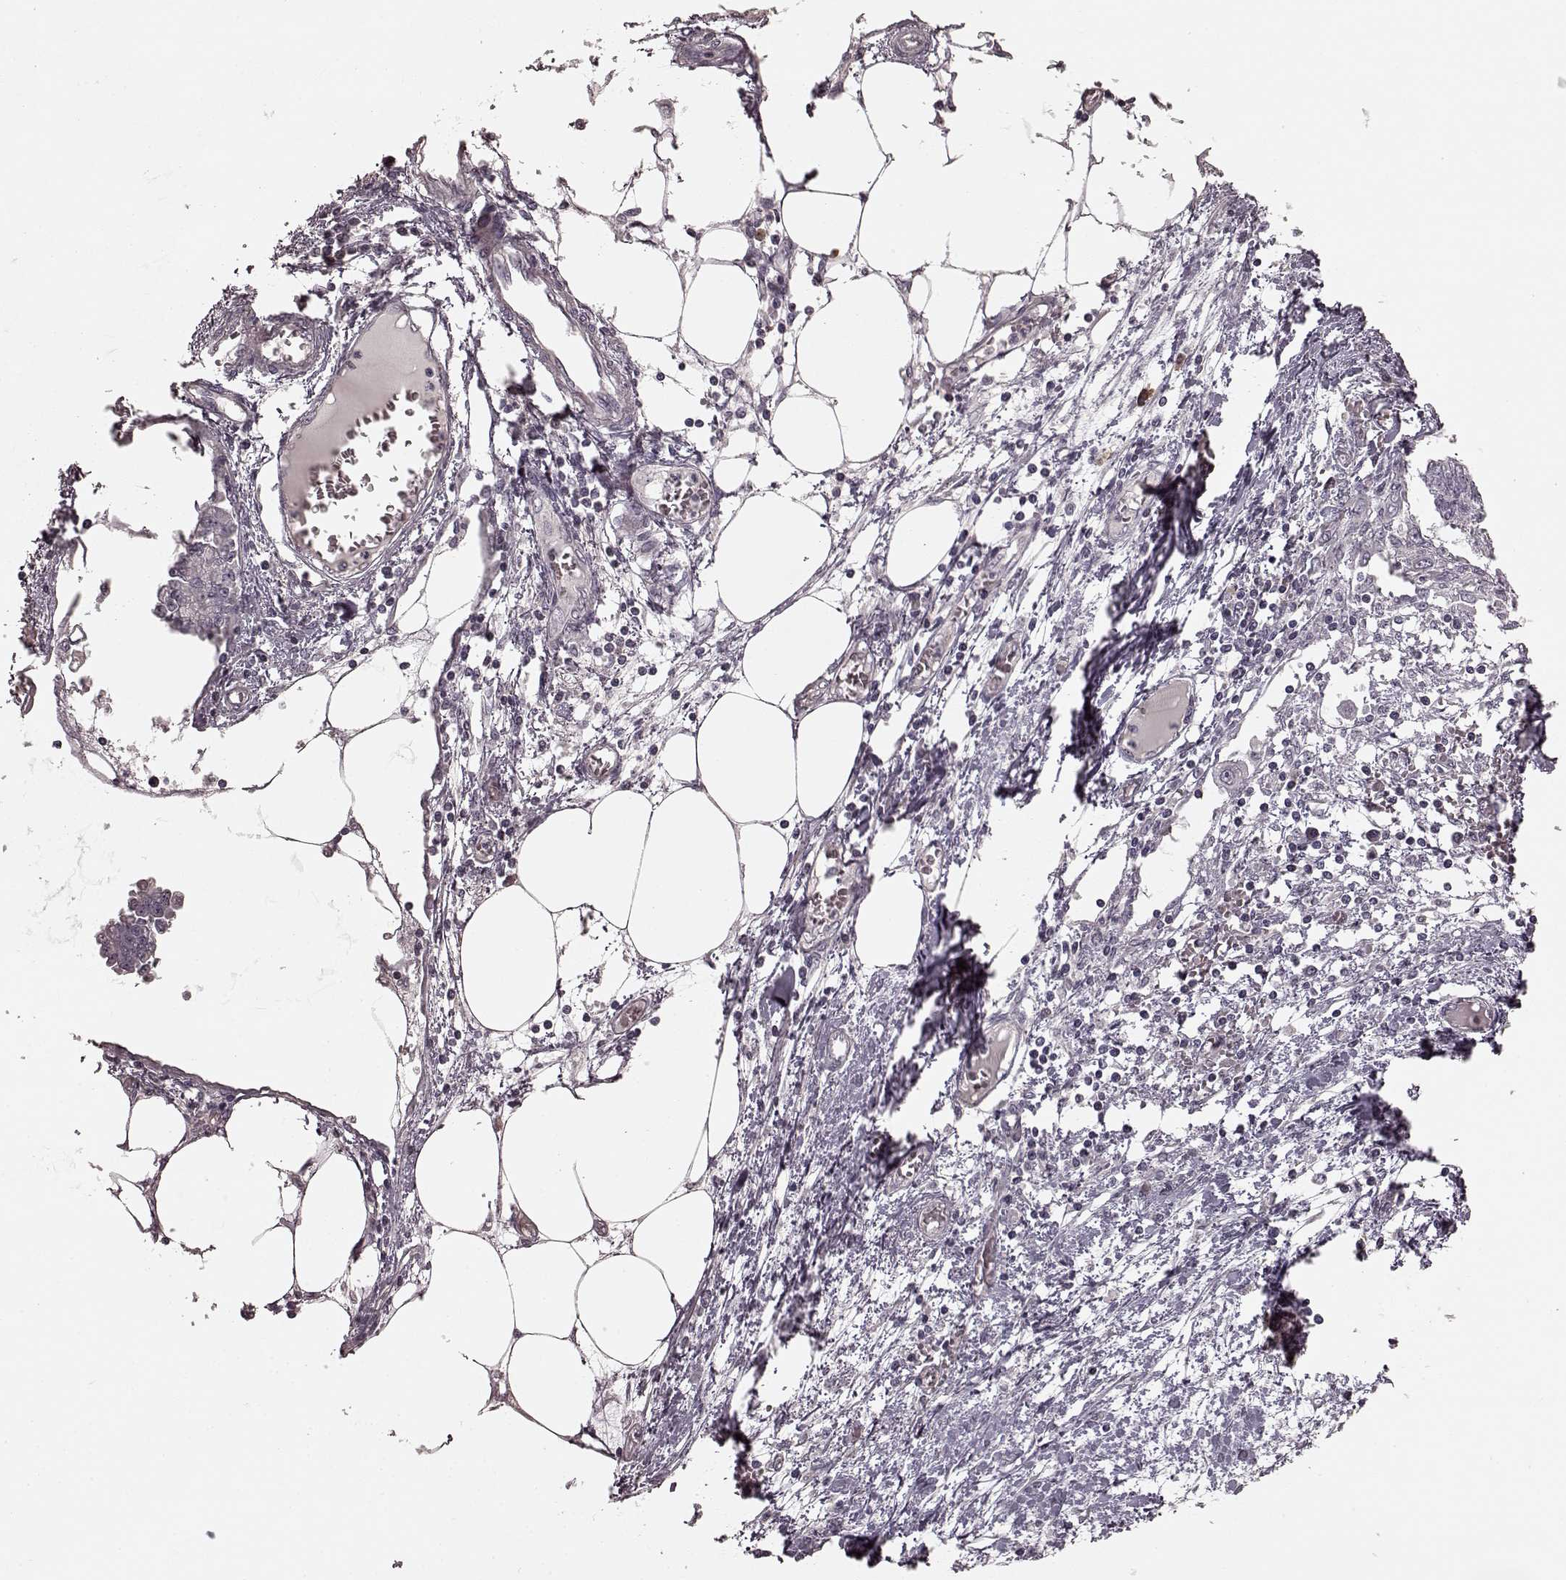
{"staining": {"intensity": "negative", "quantity": "none", "location": "none"}, "tissue": "endometrial cancer", "cell_type": "Tumor cells", "image_type": "cancer", "snomed": [{"axis": "morphology", "description": "Adenocarcinoma, NOS"}, {"axis": "morphology", "description": "Adenocarcinoma, metastatic, NOS"}, {"axis": "topography", "description": "Adipose tissue"}, {"axis": "topography", "description": "Endometrium"}], "caption": "A histopathology image of human adenocarcinoma (endometrial) is negative for staining in tumor cells.", "gene": "CD28", "patient": {"sex": "female", "age": 67}}